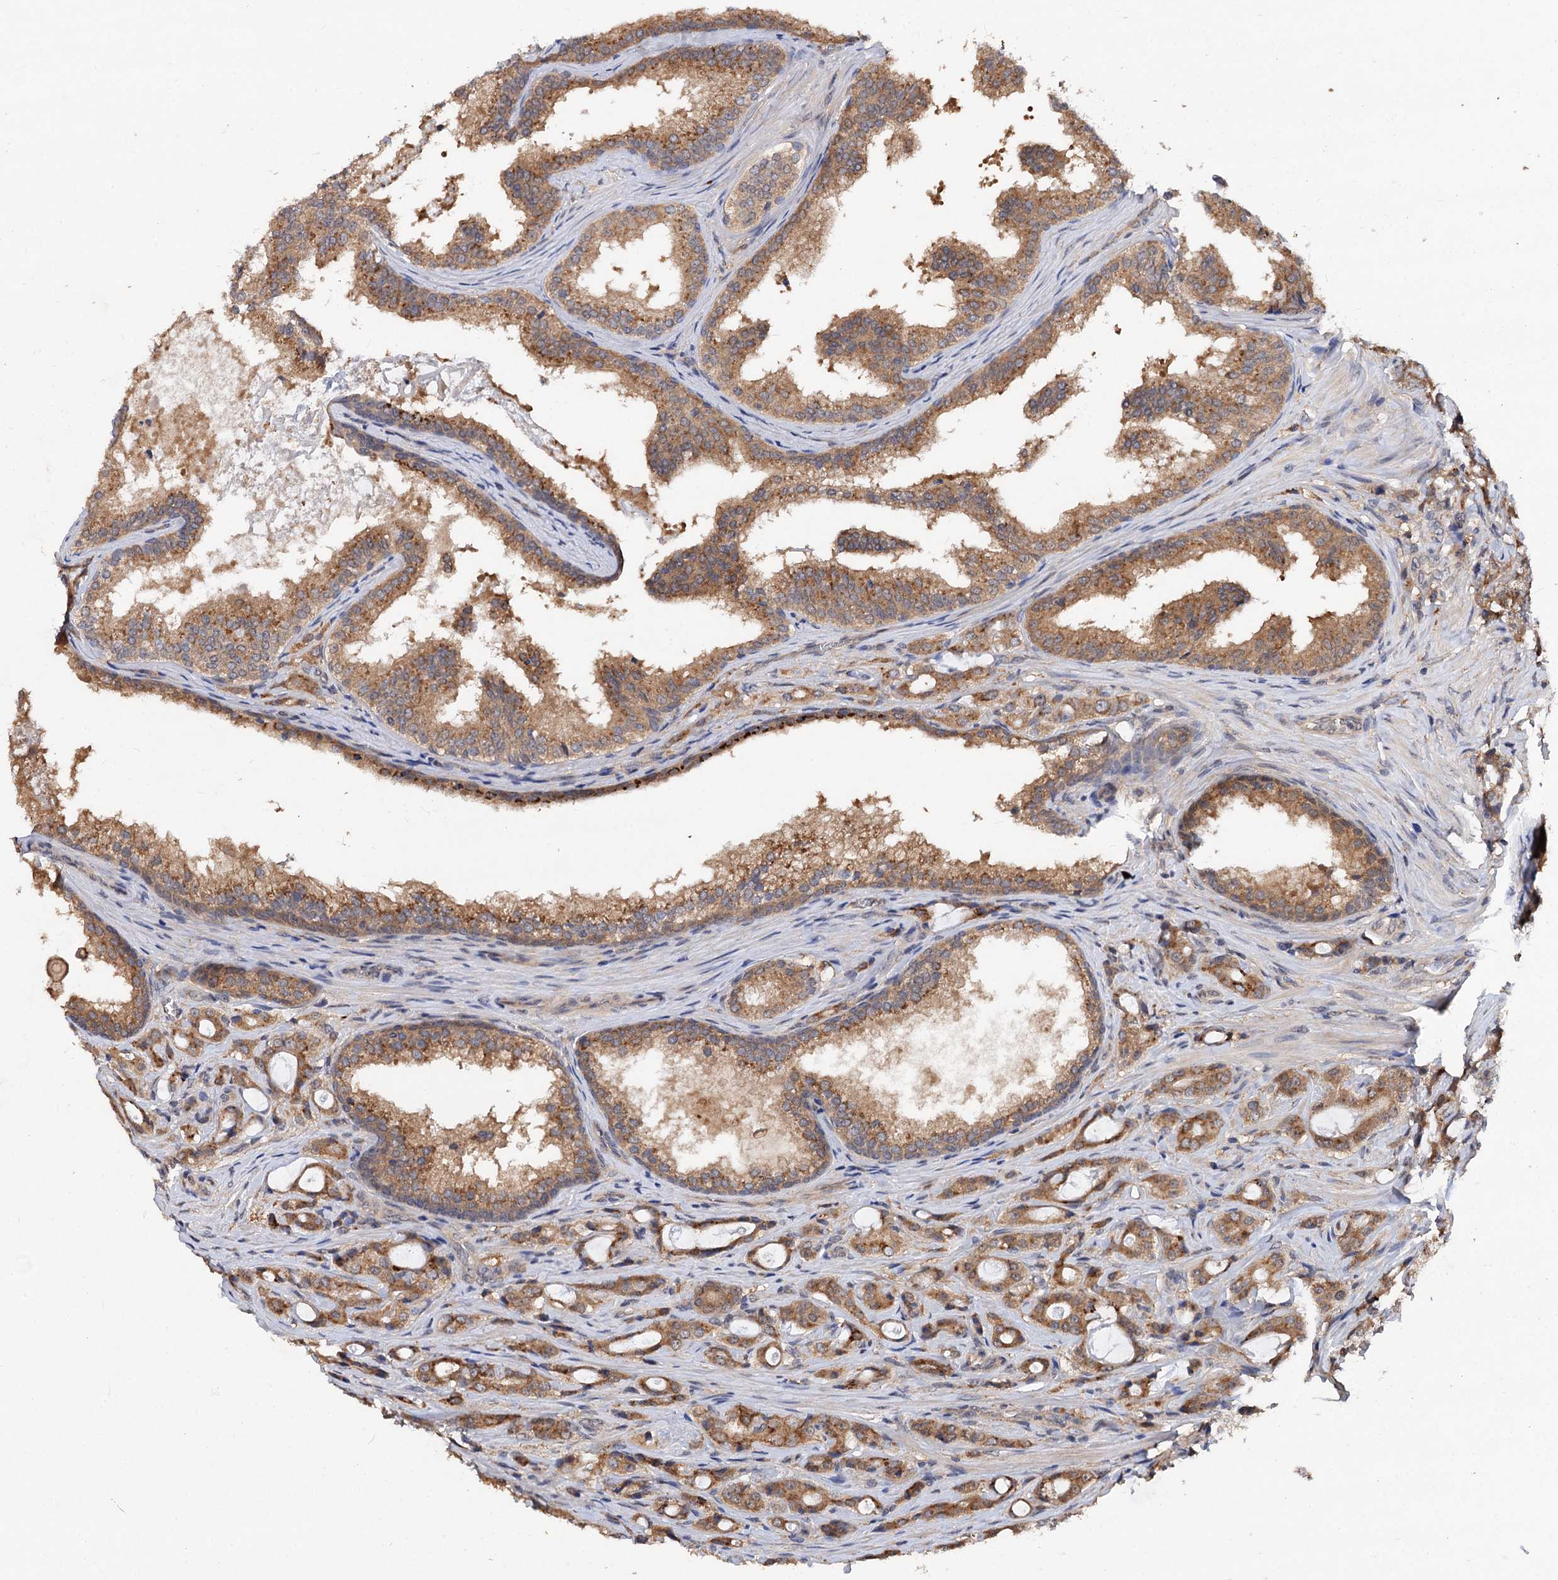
{"staining": {"intensity": "moderate", "quantity": ">75%", "location": "cytoplasmic/membranous"}, "tissue": "prostate cancer", "cell_type": "Tumor cells", "image_type": "cancer", "snomed": [{"axis": "morphology", "description": "Adenocarcinoma, High grade"}, {"axis": "topography", "description": "Prostate"}], "caption": "IHC micrograph of neoplastic tissue: prostate cancer stained using immunohistochemistry exhibits medium levels of moderate protein expression localized specifically in the cytoplasmic/membranous of tumor cells, appearing as a cytoplasmic/membranous brown color.", "gene": "NUDCD2", "patient": {"sex": "male", "age": 63}}